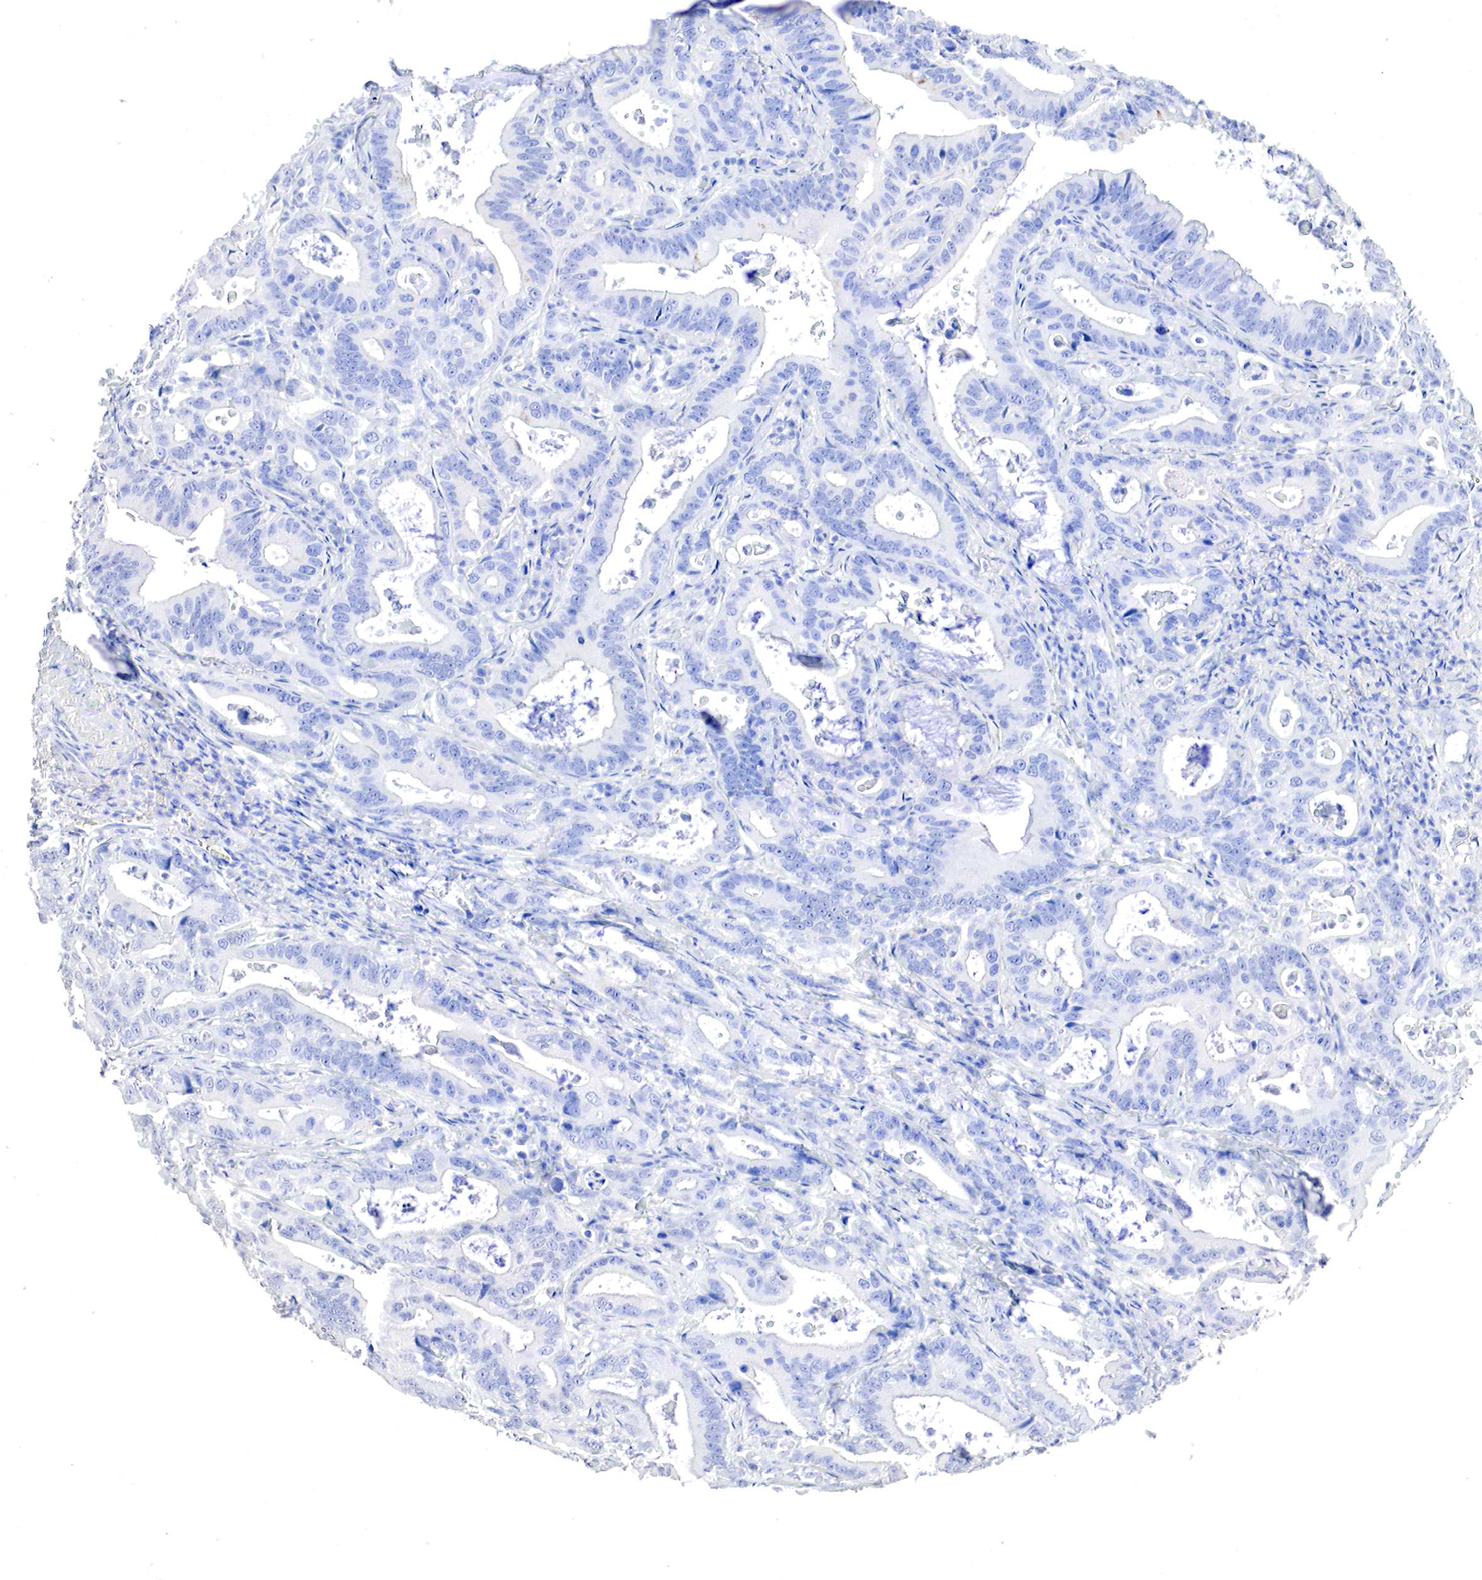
{"staining": {"intensity": "strong", "quantity": "<25%", "location": "cytoplasmic/membranous"}, "tissue": "stomach cancer", "cell_type": "Tumor cells", "image_type": "cancer", "snomed": [{"axis": "morphology", "description": "Adenocarcinoma, NOS"}, {"axis": "topography", "description": "Stomach, upper"}], "caption": "Stomach cancer (adenocarcinoma) stained for a protein shows strong cytoplasmic/membranous positivity in tumor cells.", "gene": "OTC", "patient": {"sex": "male", "age": 63}}